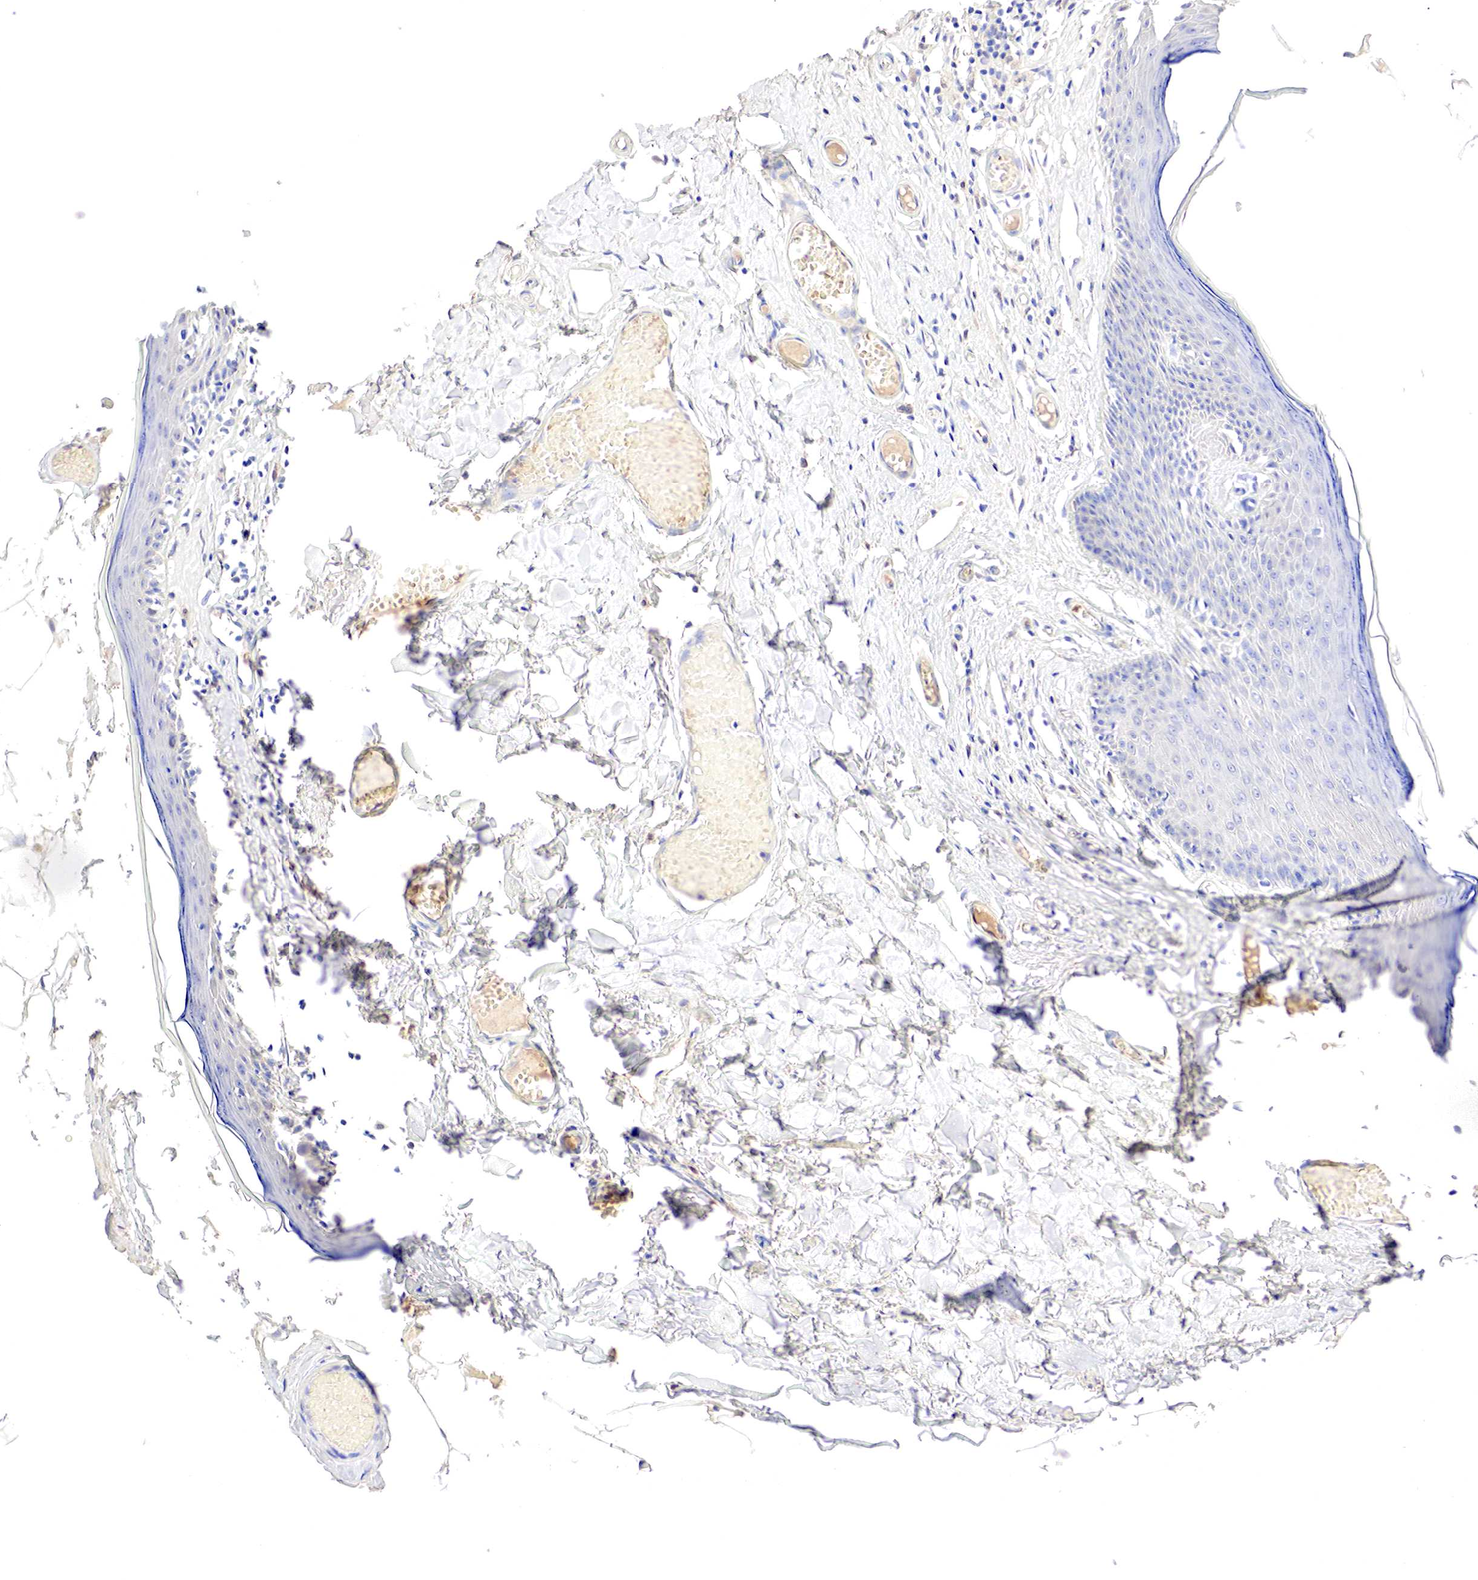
{"staining": {"intensity": "negative", "quantity": "none", "location": "none"}, "tissue": "skin", "cell_type": "Epidermal cells", "image_type": "normal", "snomed": [{"axis": "morphology", "description": "Normal tissue, NOS"}, {"axis": "topography", "description": "Vascular tissue"}, {"axis": "topography", "description": "Vulva"}, {"axis": "topography", "description": "Peripheral nerve tissue"}], "caption": "Protein analysis of unremarkable skin shows no significant expression in epidermal cells. (IHC, brightfield microscopy, high magnification).", "gene": "GATA1", "patient": {"sex": "female", "age": 86}}